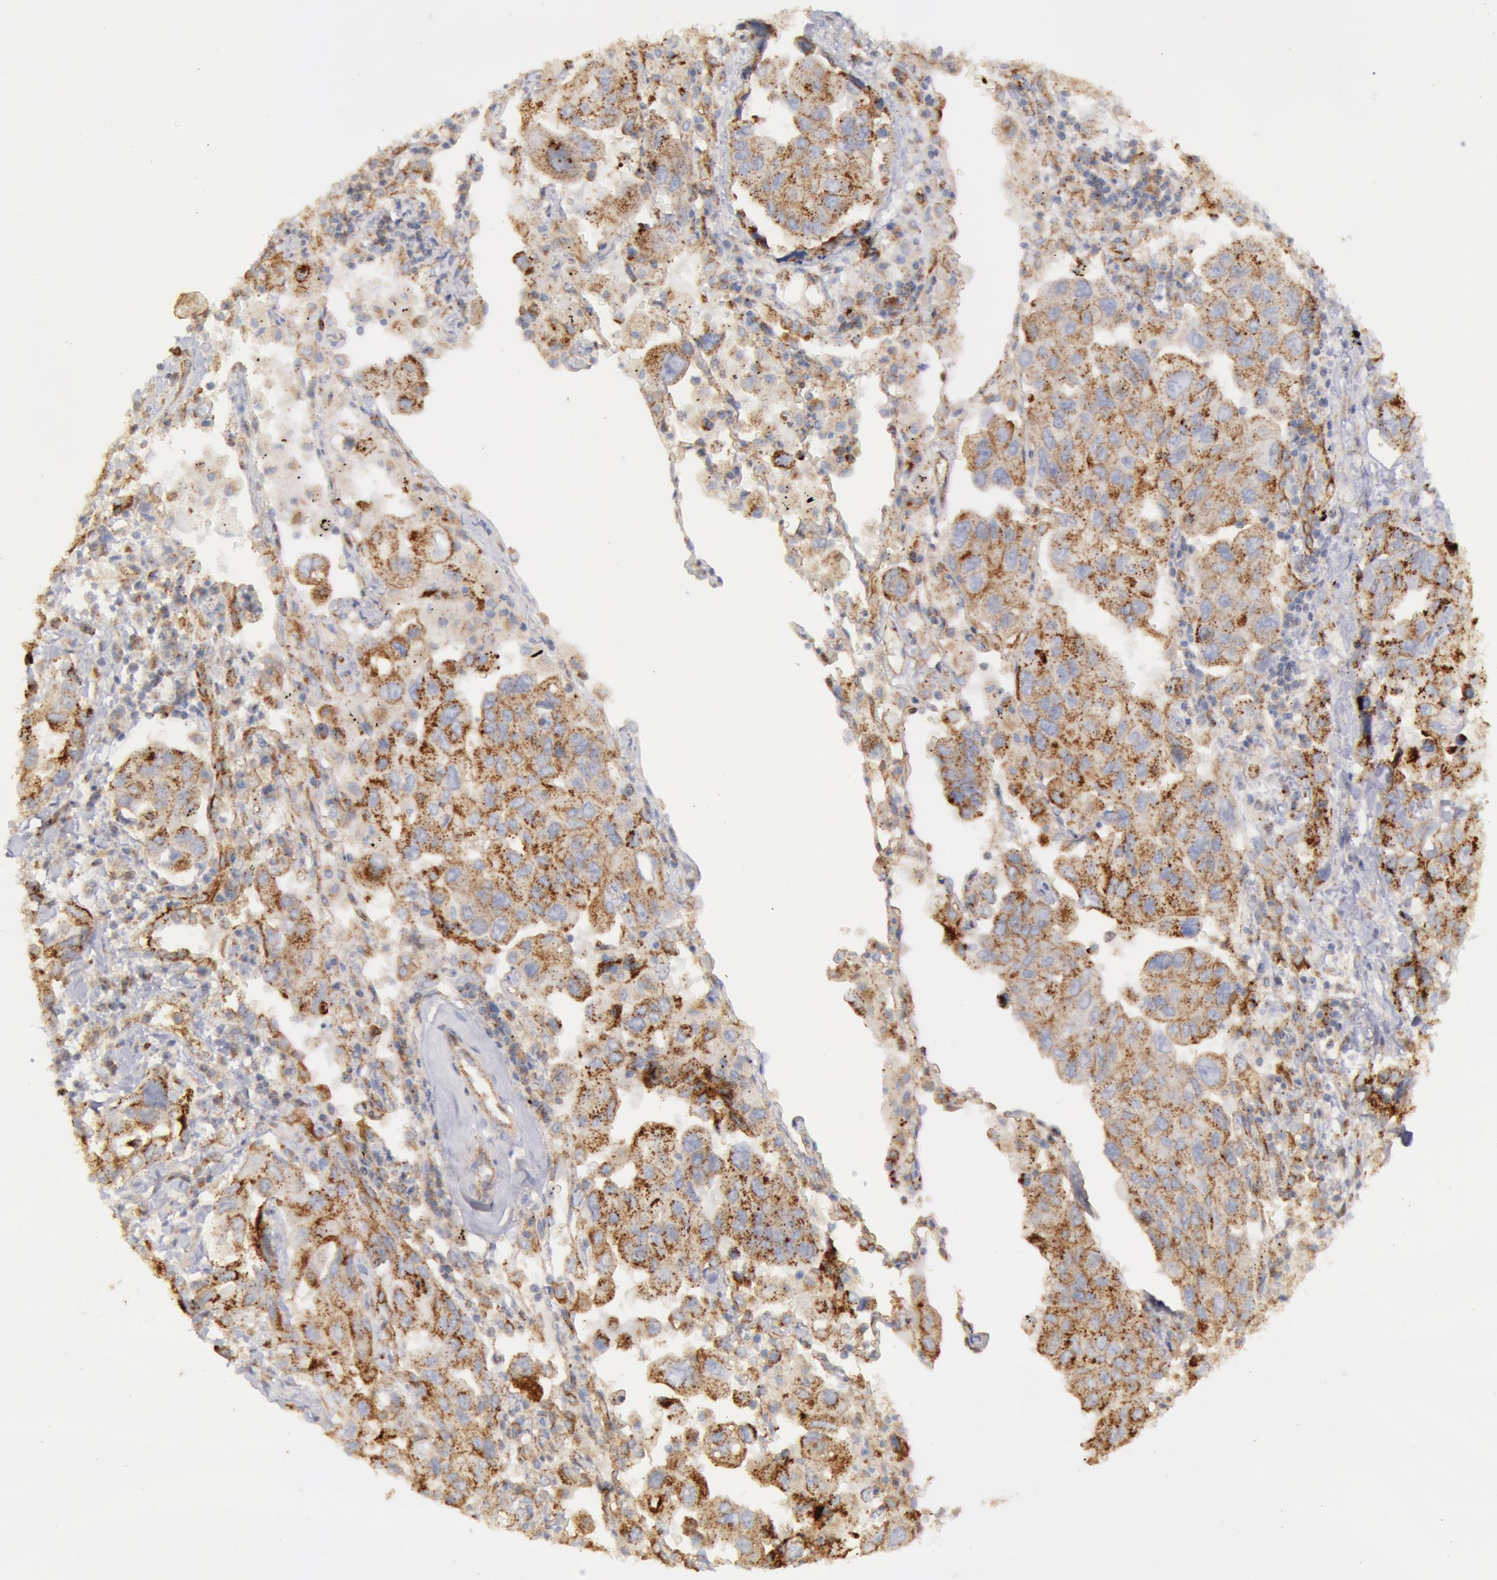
{"staining": {"intensity": "moderate", "quantity": ">75%", "location": "cytoplasmic/membranous"}, "tissue": "lung cancer", "cell_type": "Tumor cells", "image_type": "cancer", "snomed": [{"axis": "morphology", "description": "Adenocarcinoma, NOS"}, {"axis": "topography", "description": "Lung"}], "caption": "Lung adenocarcinoma was stained to show a protein in brown. There is medium levels of moderate cytoplasmic/membranous staining in about >75% of tumor cells. The staining is performed using DAB (3,3'-diaminobenzidine) brown chromogen to label protein expression. The nuclei are counter-stained blue using hematoxylin.", "gene": "FLOT2", "patient": {"sex": "male", "age": 64}}